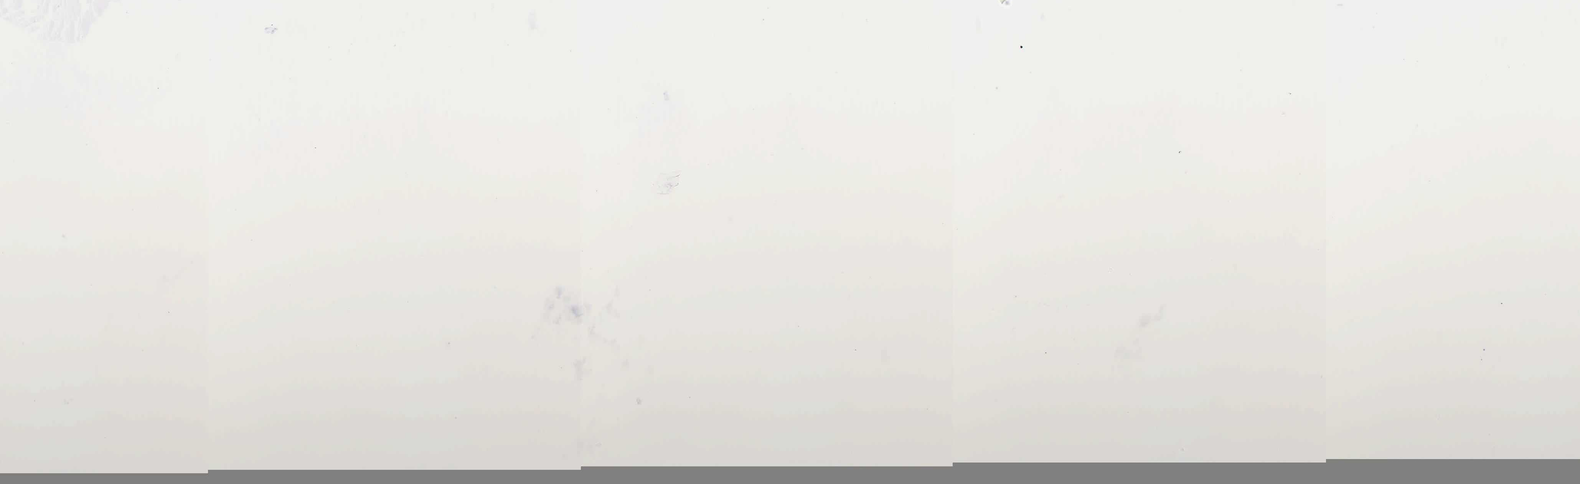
{"staining": {"intensity": "negative", "quantity": "none", "location": "none"}, "tissue": "adipose tissue", "cell_type": "Adipocytes", "image_type": "normal", "snomed": [{"axis": "morphology", "description": "Normal tissue, NOS"}, {"axis": "morphology", "description": "Fibrosis, NOS"}, {"axis": "topography", "description": "Breast"}], "caption": "Immunohistochemistry photomicrograph of unremarkable adipose tissue: human adipose tissue stained with DAB displays no significant protein positivity in adipocytes.", "gene": "TYMP", "patient": {"sex": "female", "age": 24}}